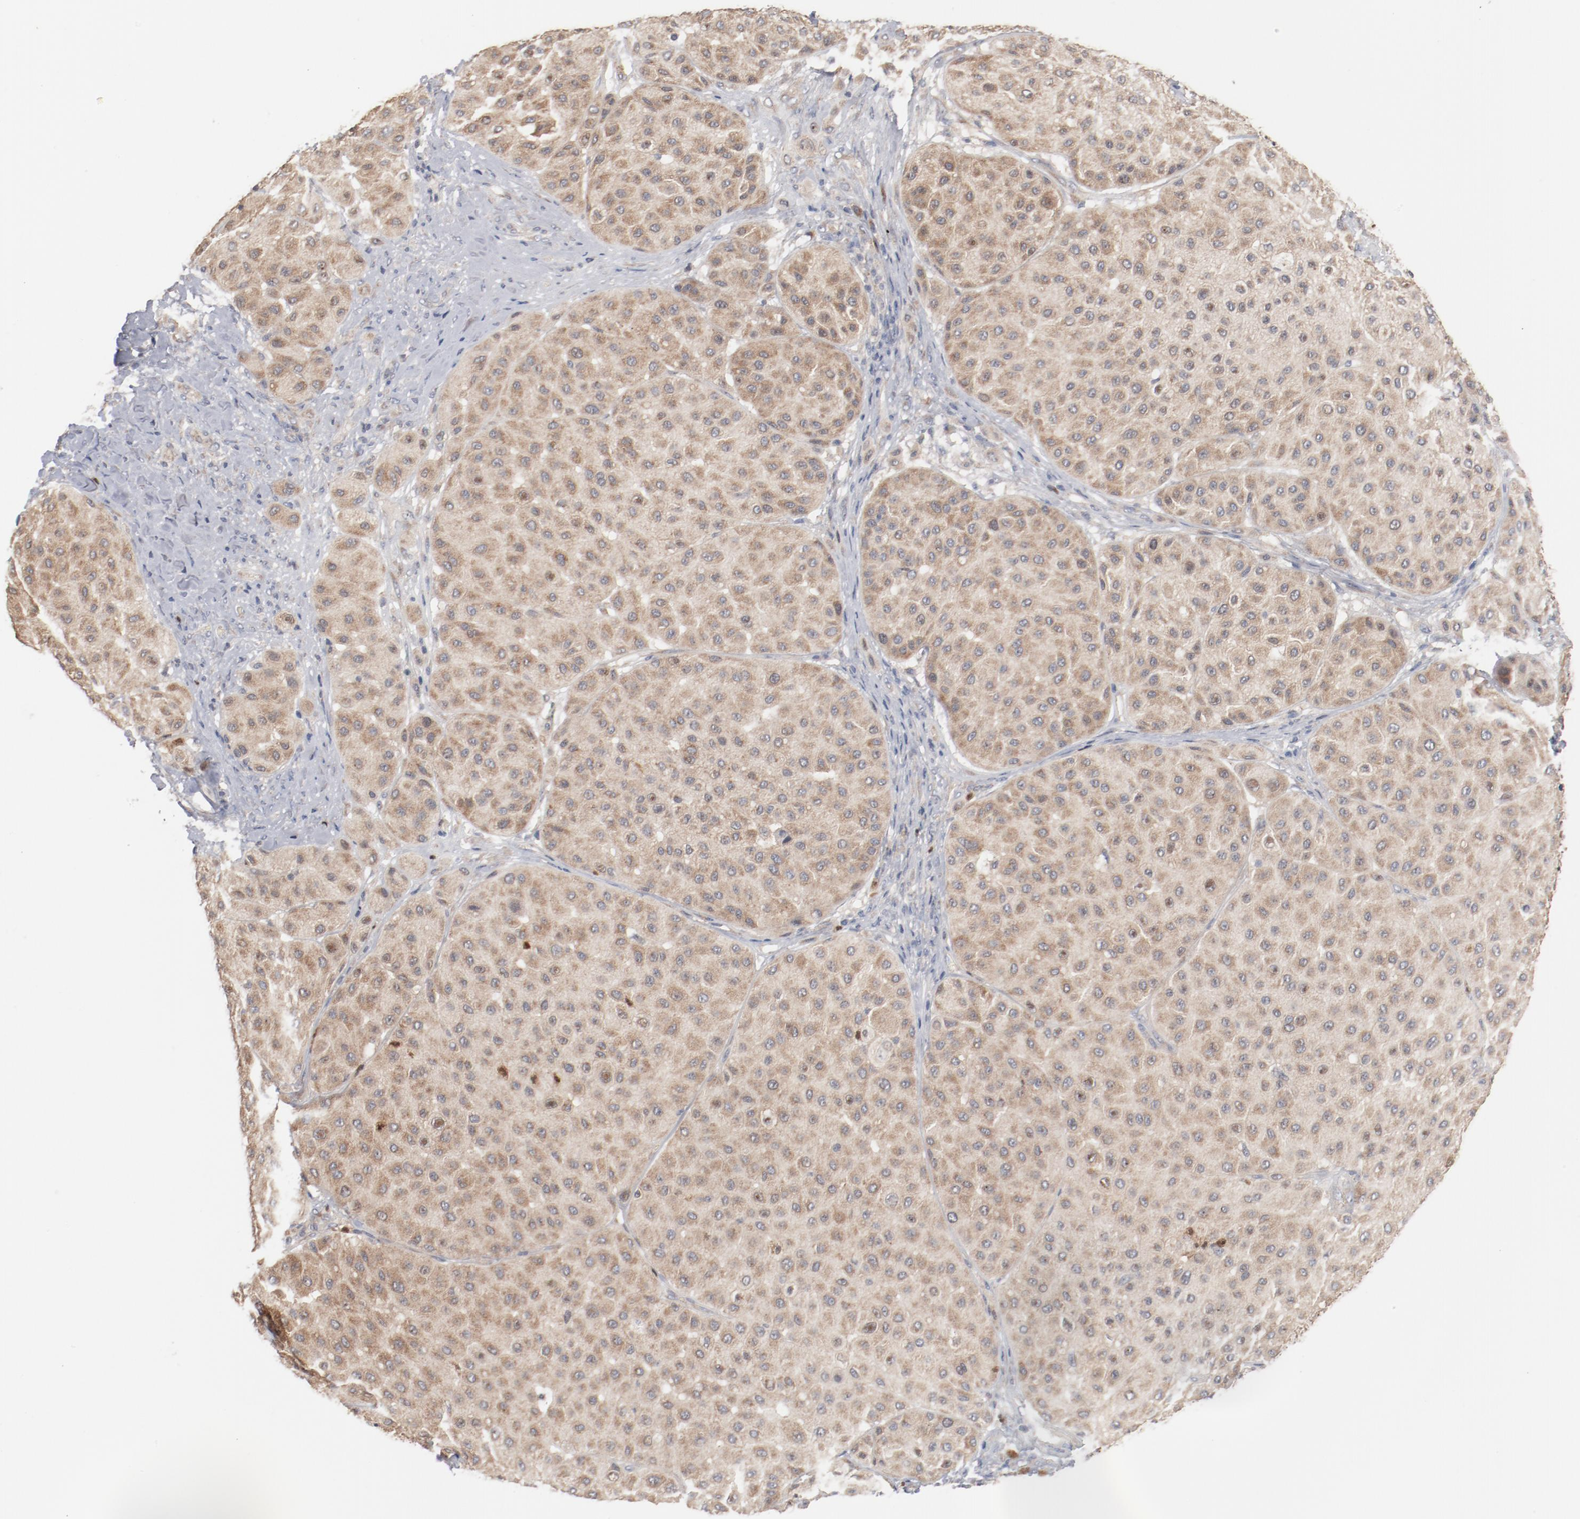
{"staining": {"intensity": "weak", "quantity": ">75%", "location": "cytoplasmic/membranous"}, "tissue": "melanoma", "cell_type": "Tumor cells", "image_type": "cancer", "snomed": [{"axis": "morphology", "description": "Normal tissue, NOS"}, {"axis": "morphology", "description": "Malignant melanoma, Metastatic site"}, {"axis": "topography", "description": "Skin"}], "caption": "Tumor cells exhibit low levels of weak cytoplasmic/membranous staining in approximately >75% of cells in melanoma.", "gene": "RNASE11", "patient": {"sex": "male", "age": 41}}